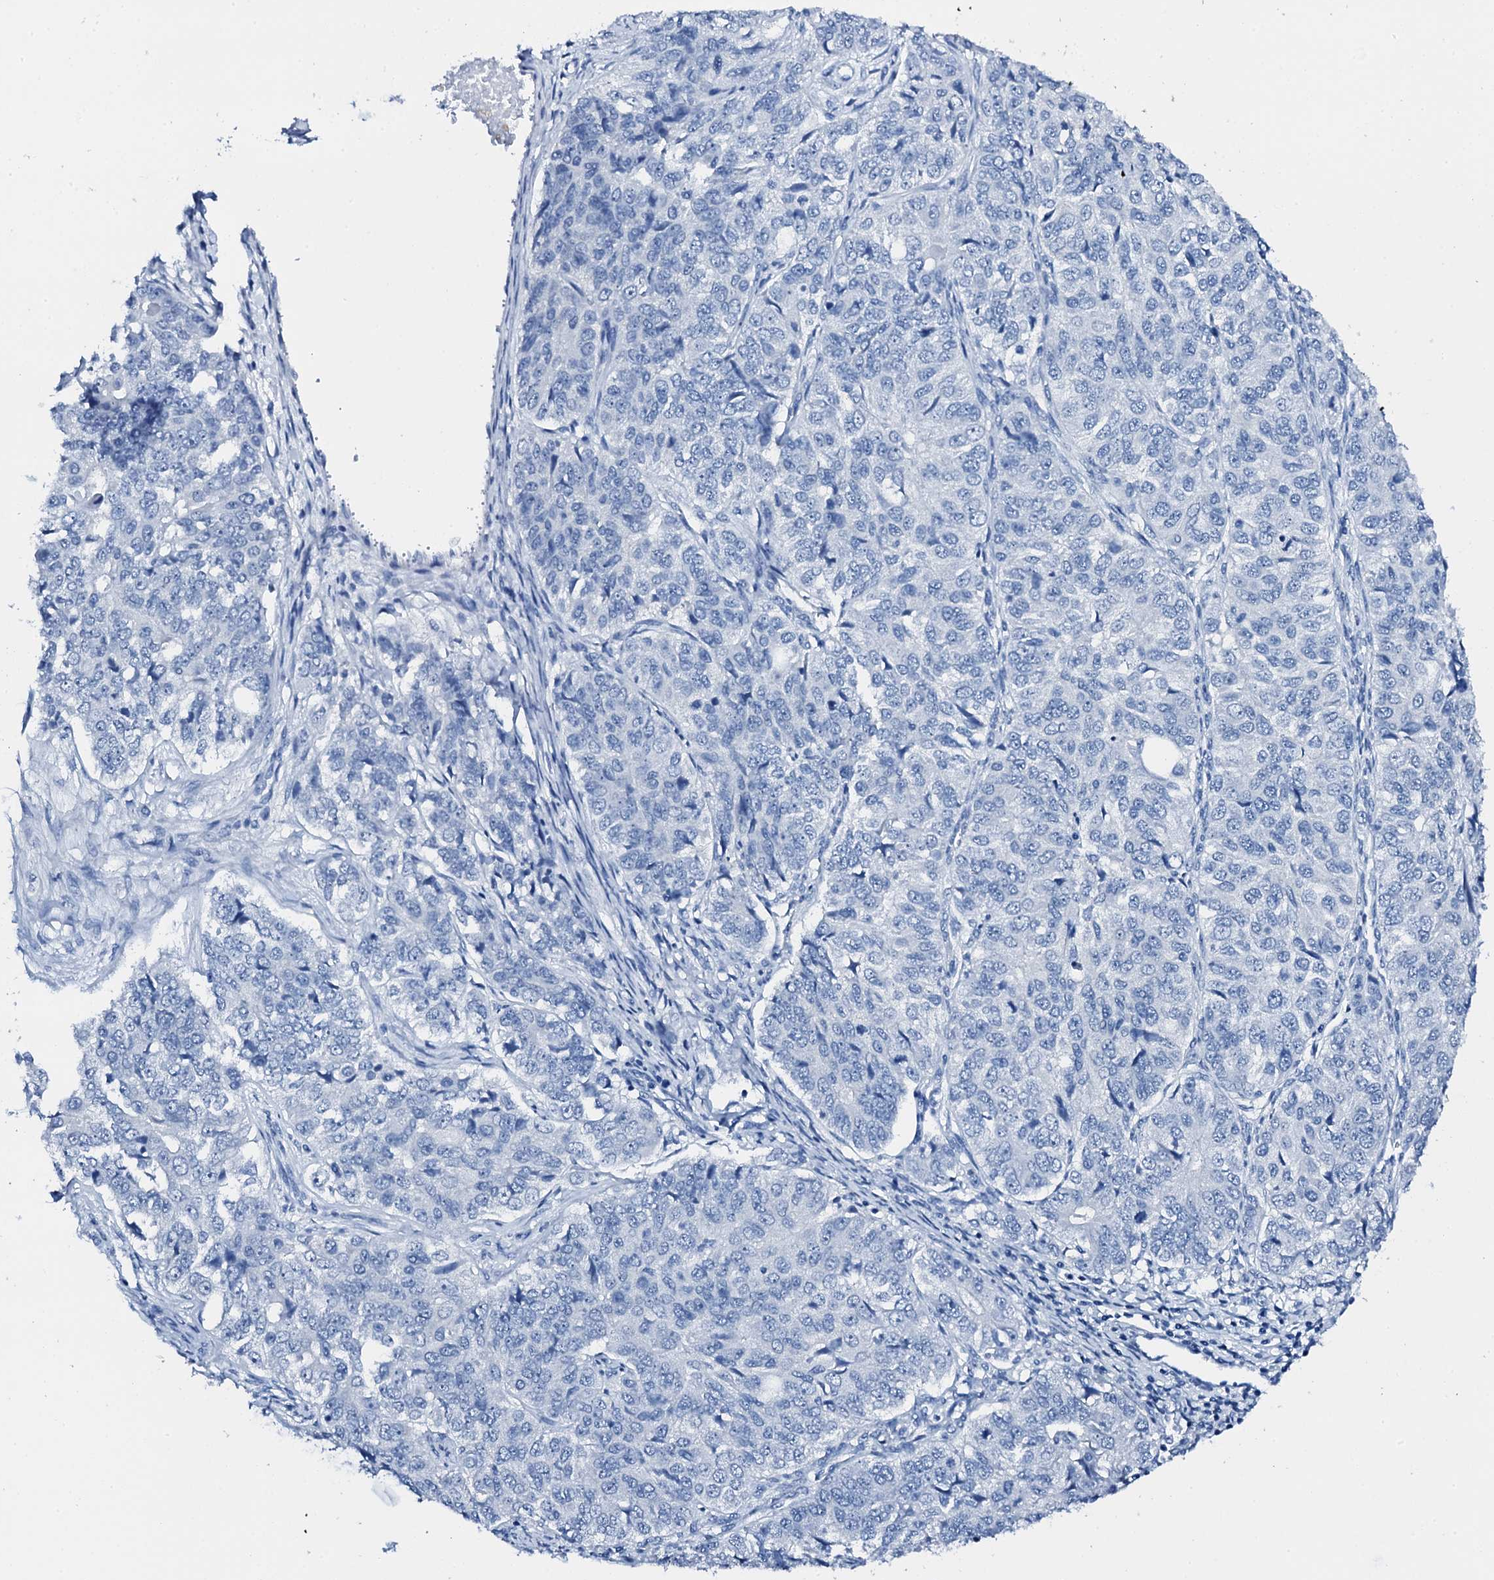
{"staining": {"intensity": "negative", "quantity": "none", "location": "none"}, "tissue": "ovarian cancer", "cell_type": "Tumor cells", "image_type": "cancer", "snomed": [{"axis": "morphology", "description": "Carcinoma, endometroid"}, {"axis": "topography", "description": "Ovary"}], "caption": "Immunohistochemistry of human ovarian endometroid carcinoma reveals no staining in tumor cells.", "gene": "PTH", "patient": {"sex": "female", "age": 51}}